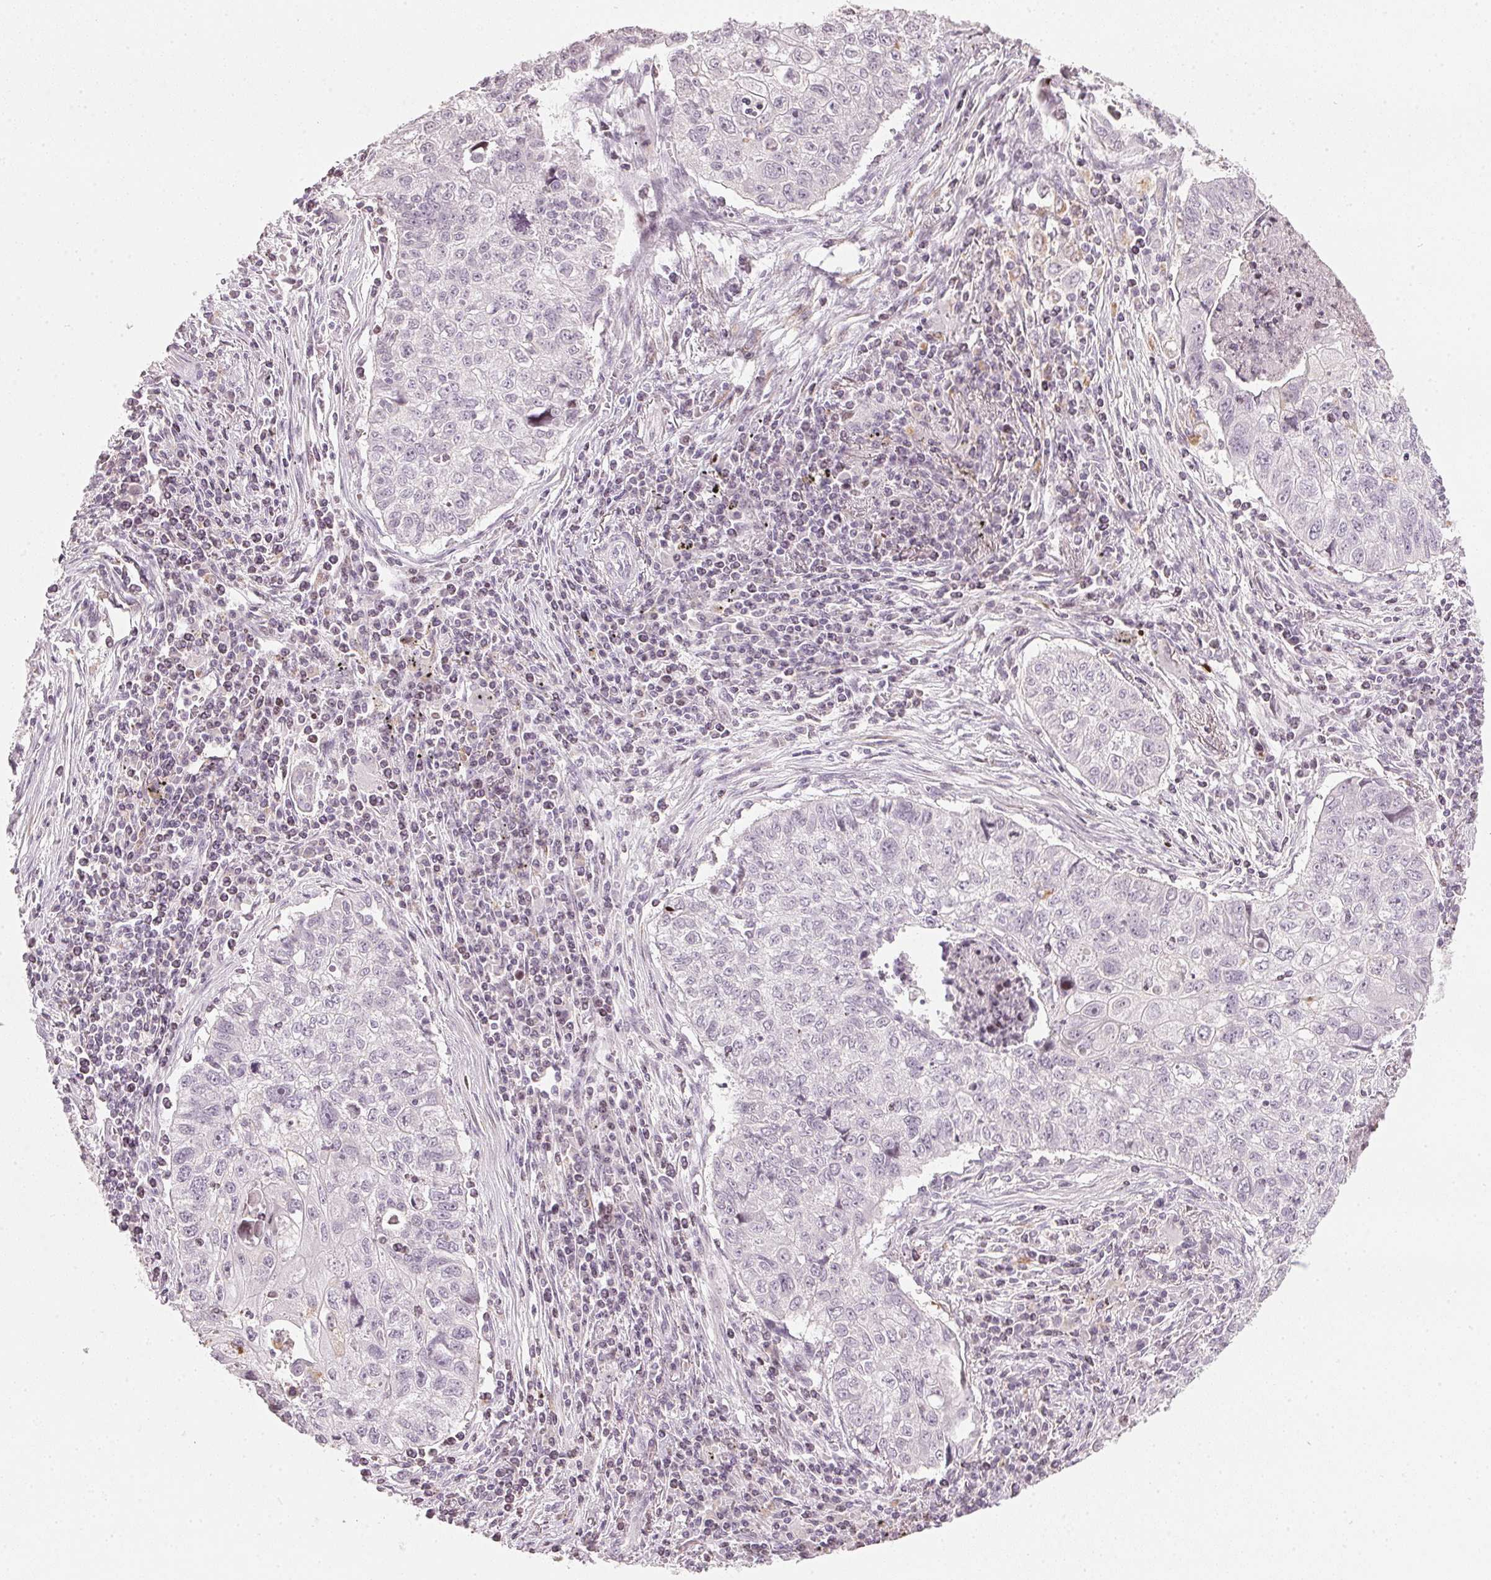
{"staining": {"intensity": "negative", "quantity": "none", "location": "none"}, "tissue": "lung cancer", "cell_type": "Tumor cells", "image_type": "cancer", "snomed": [{"axis": "morphology", "description": "Normal morphology"}, {"axis": "morphology", "description": "Aneuploidy"}, {"axis": "morphology", "description": "Squamous cell carcinoma, NOS"}, {"axis": "topography", "description": "Lymph node"}, {"axis": "topography", "description": "Lung"}], "caption": "Image shows no protein staining in tumor cells of squamous cell carcinoma (lung) tissue.", "gene": "SFRP4", "patient": {"sex": "female", "age": 76}}